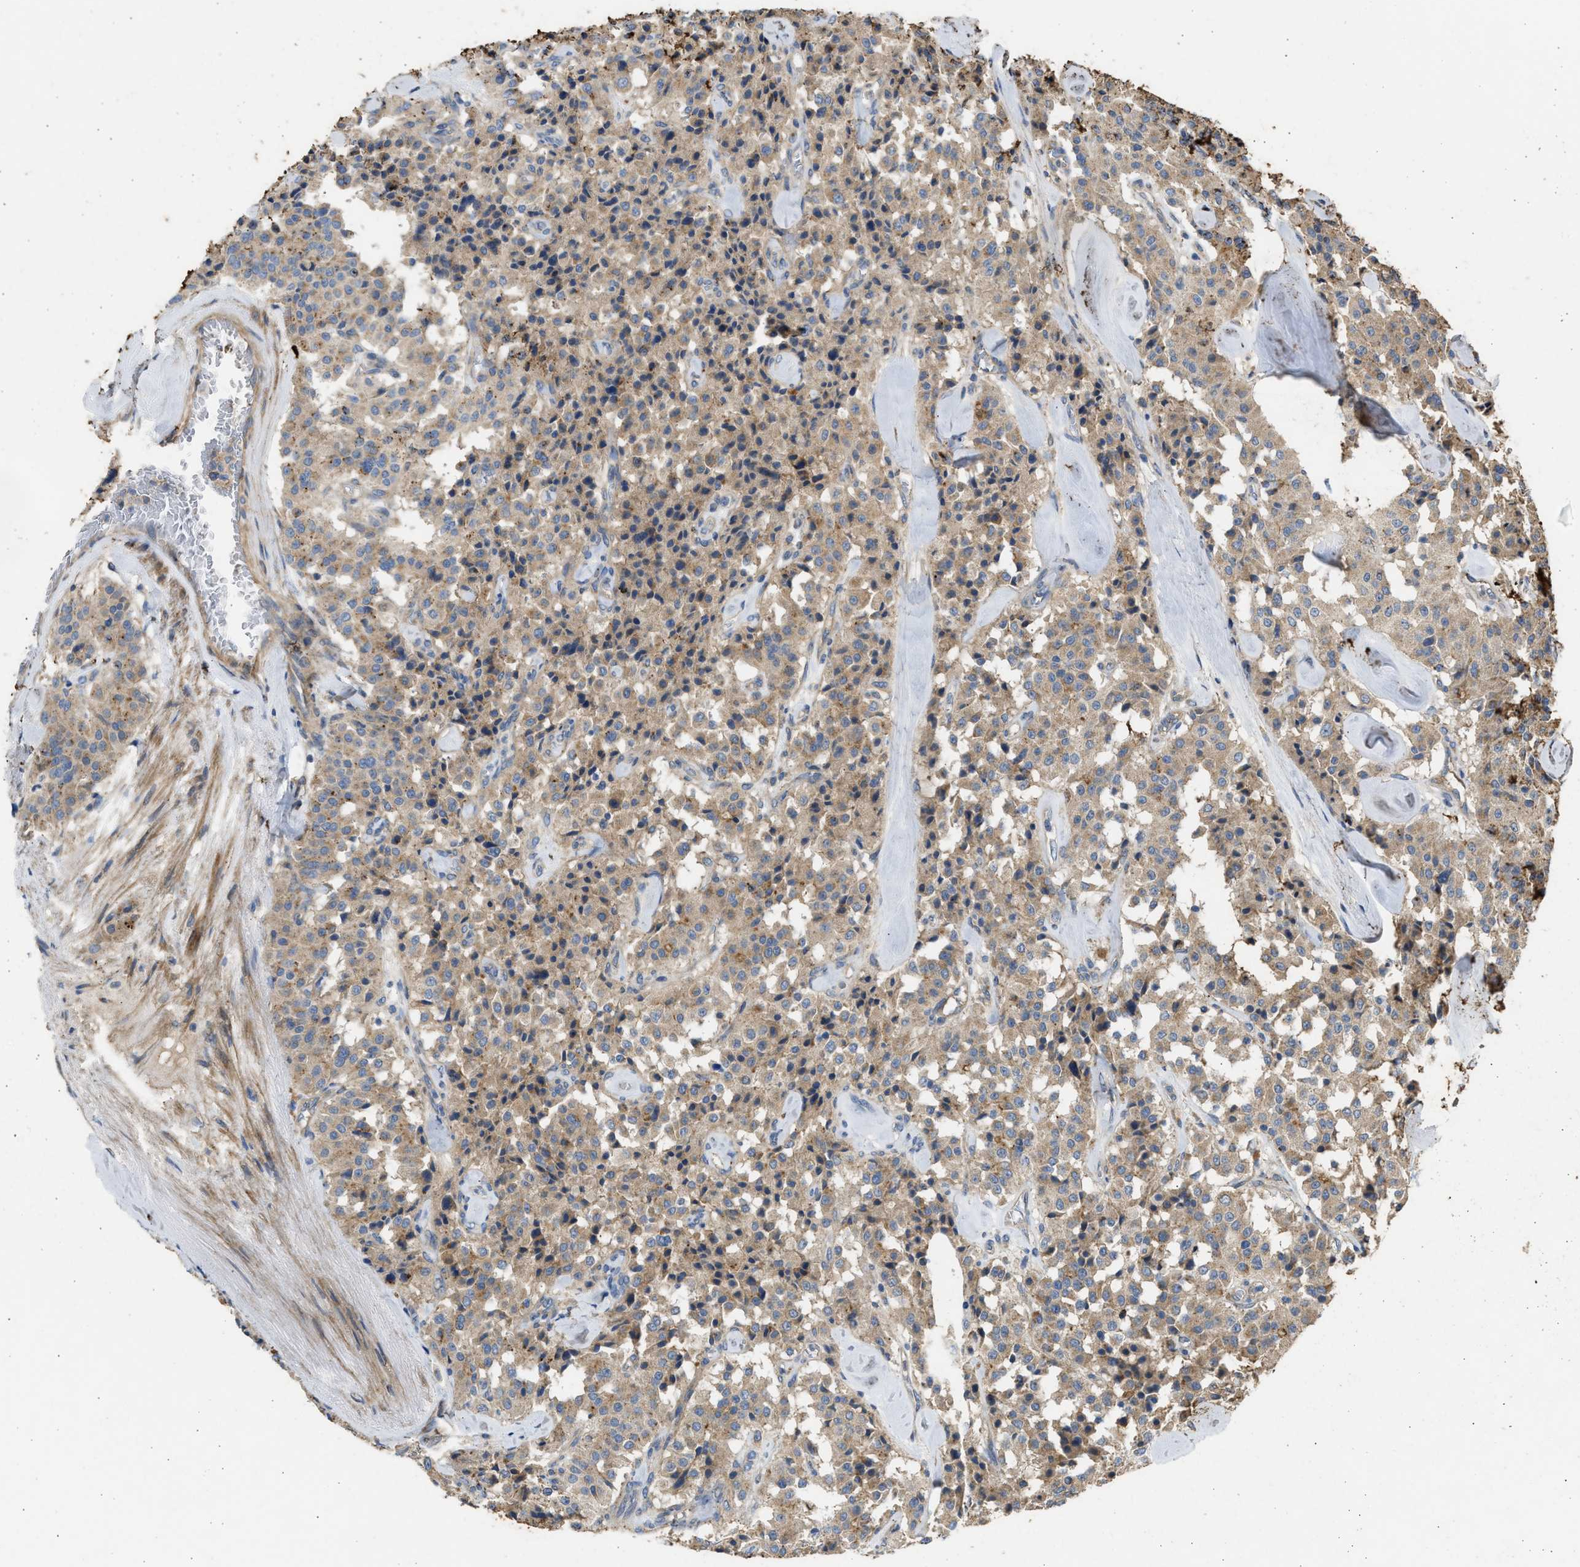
{"staining": {"intensity": "weak", "quantity": ">75%", "location": "cytoplasmic/membranous"}, "tissue": "carcinoid", "cell_type": "Tumor cells", "image_type": "cancer", "snomed": [{"axis": "morphology", "description": "Carcinoid, malignant, NOS"}, {"axis": "topography", "description": "Lung"}], "caption": "Protein positivity by IHC exhibits weak cytoplasmic/membranous positivity in about >75% of tumor cells in carcinoid.", "gene": "CSRNP2", "patient": {"sex": "male", "age": 30}}